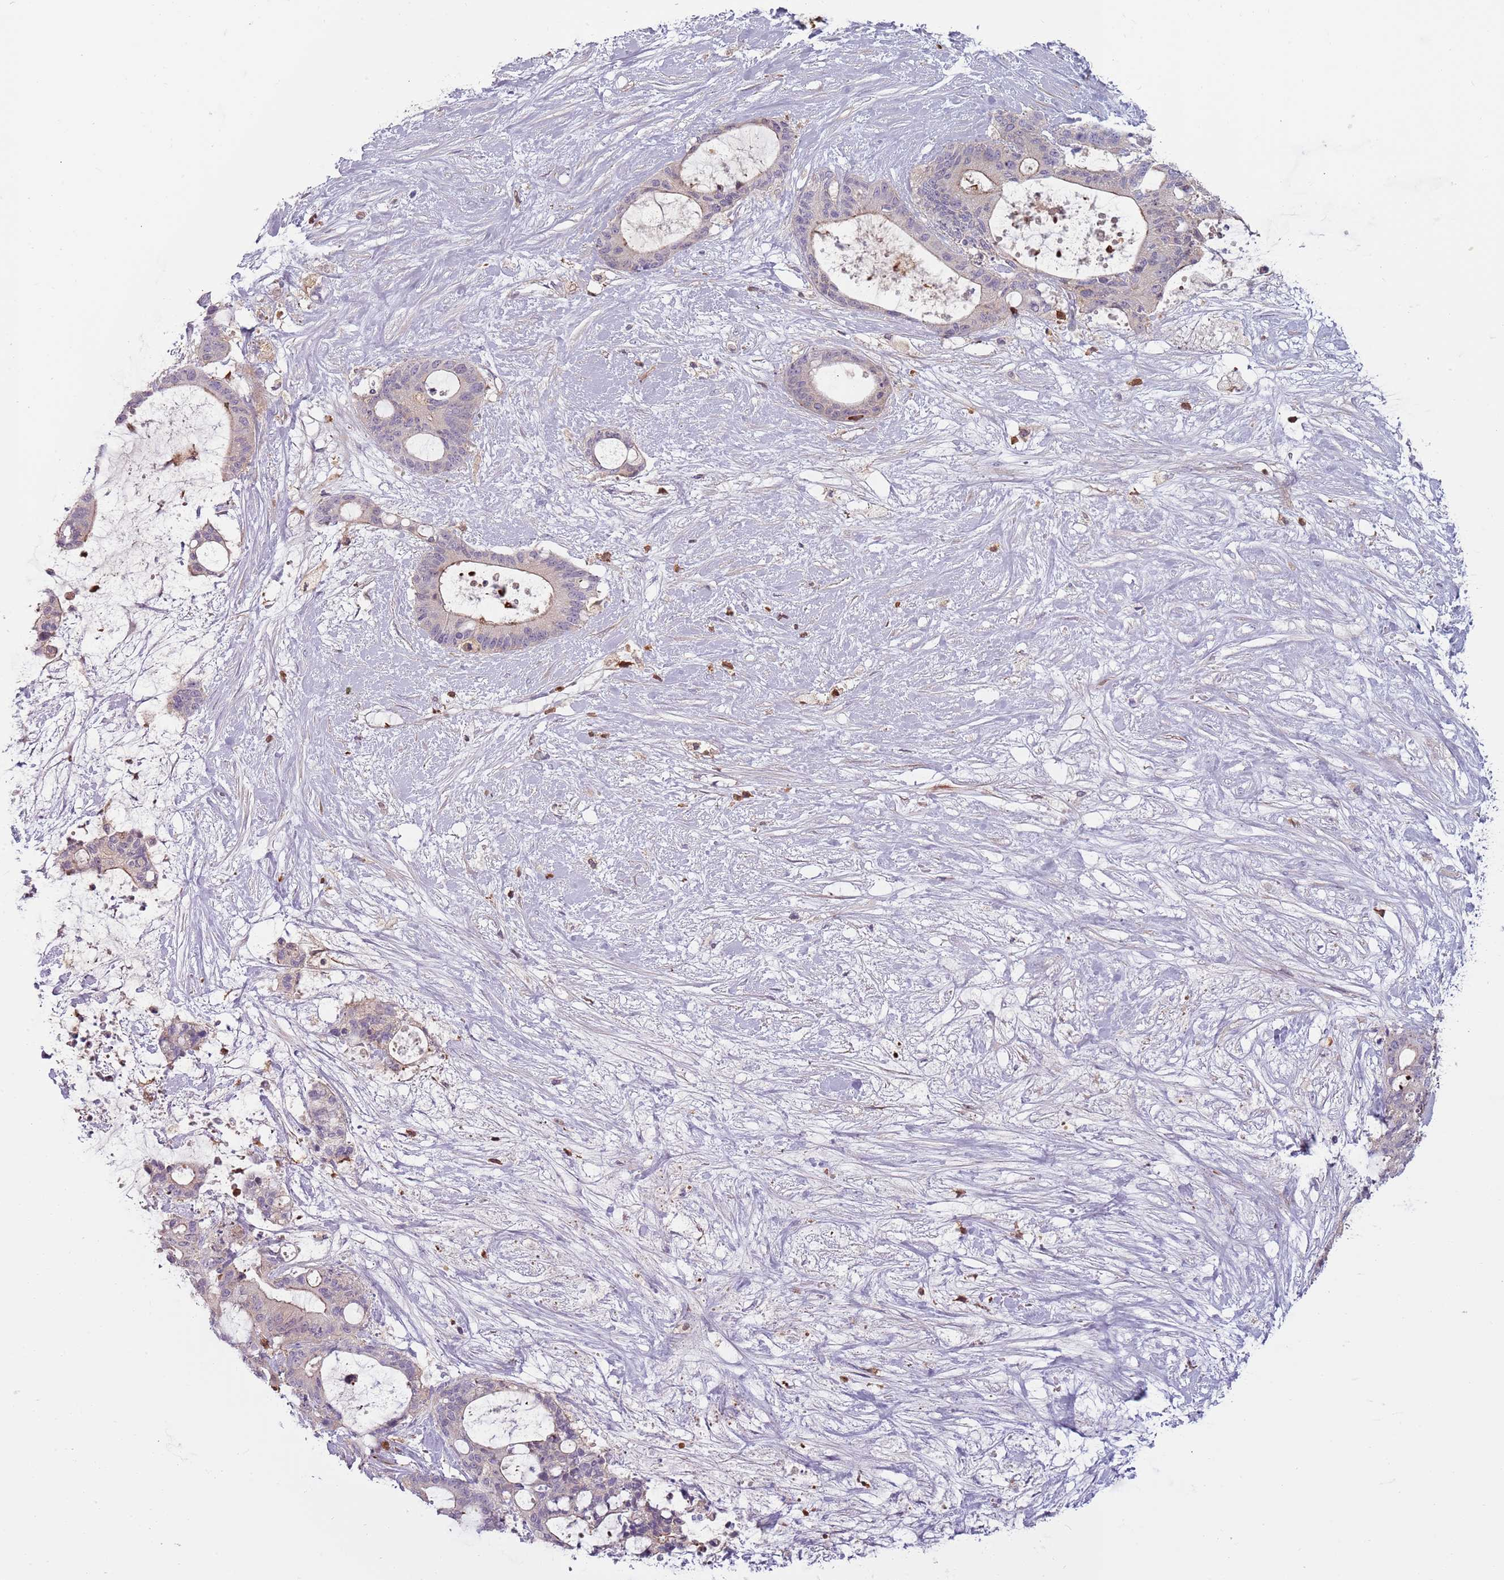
{"staining": {"intensity": "negative", "quantity": "none", "location": "none"}, "tissue": "liver cancer", "cell_type": "Tumor cells", "image_type": "cancer", "snomed": [{"axis": "morphology", "description": "Normal tissue, NOS"}, {"axis": "morphology", "description": "Cholangiocarcinoma"}, {"axis": "topography", "description": "Liver"}, {"axis": "topography", "description": "Peripheral nerve tissue"}], "caption": "The micrograph exhibits no staining of tumor cells in cholangiocarcinoma (liver). The staining is performed using DAB brown chromogen with nuclei counter-stained in using hematoxylin.", "gene": "NADK", "patient": {"sex": "female", "age": 73}}